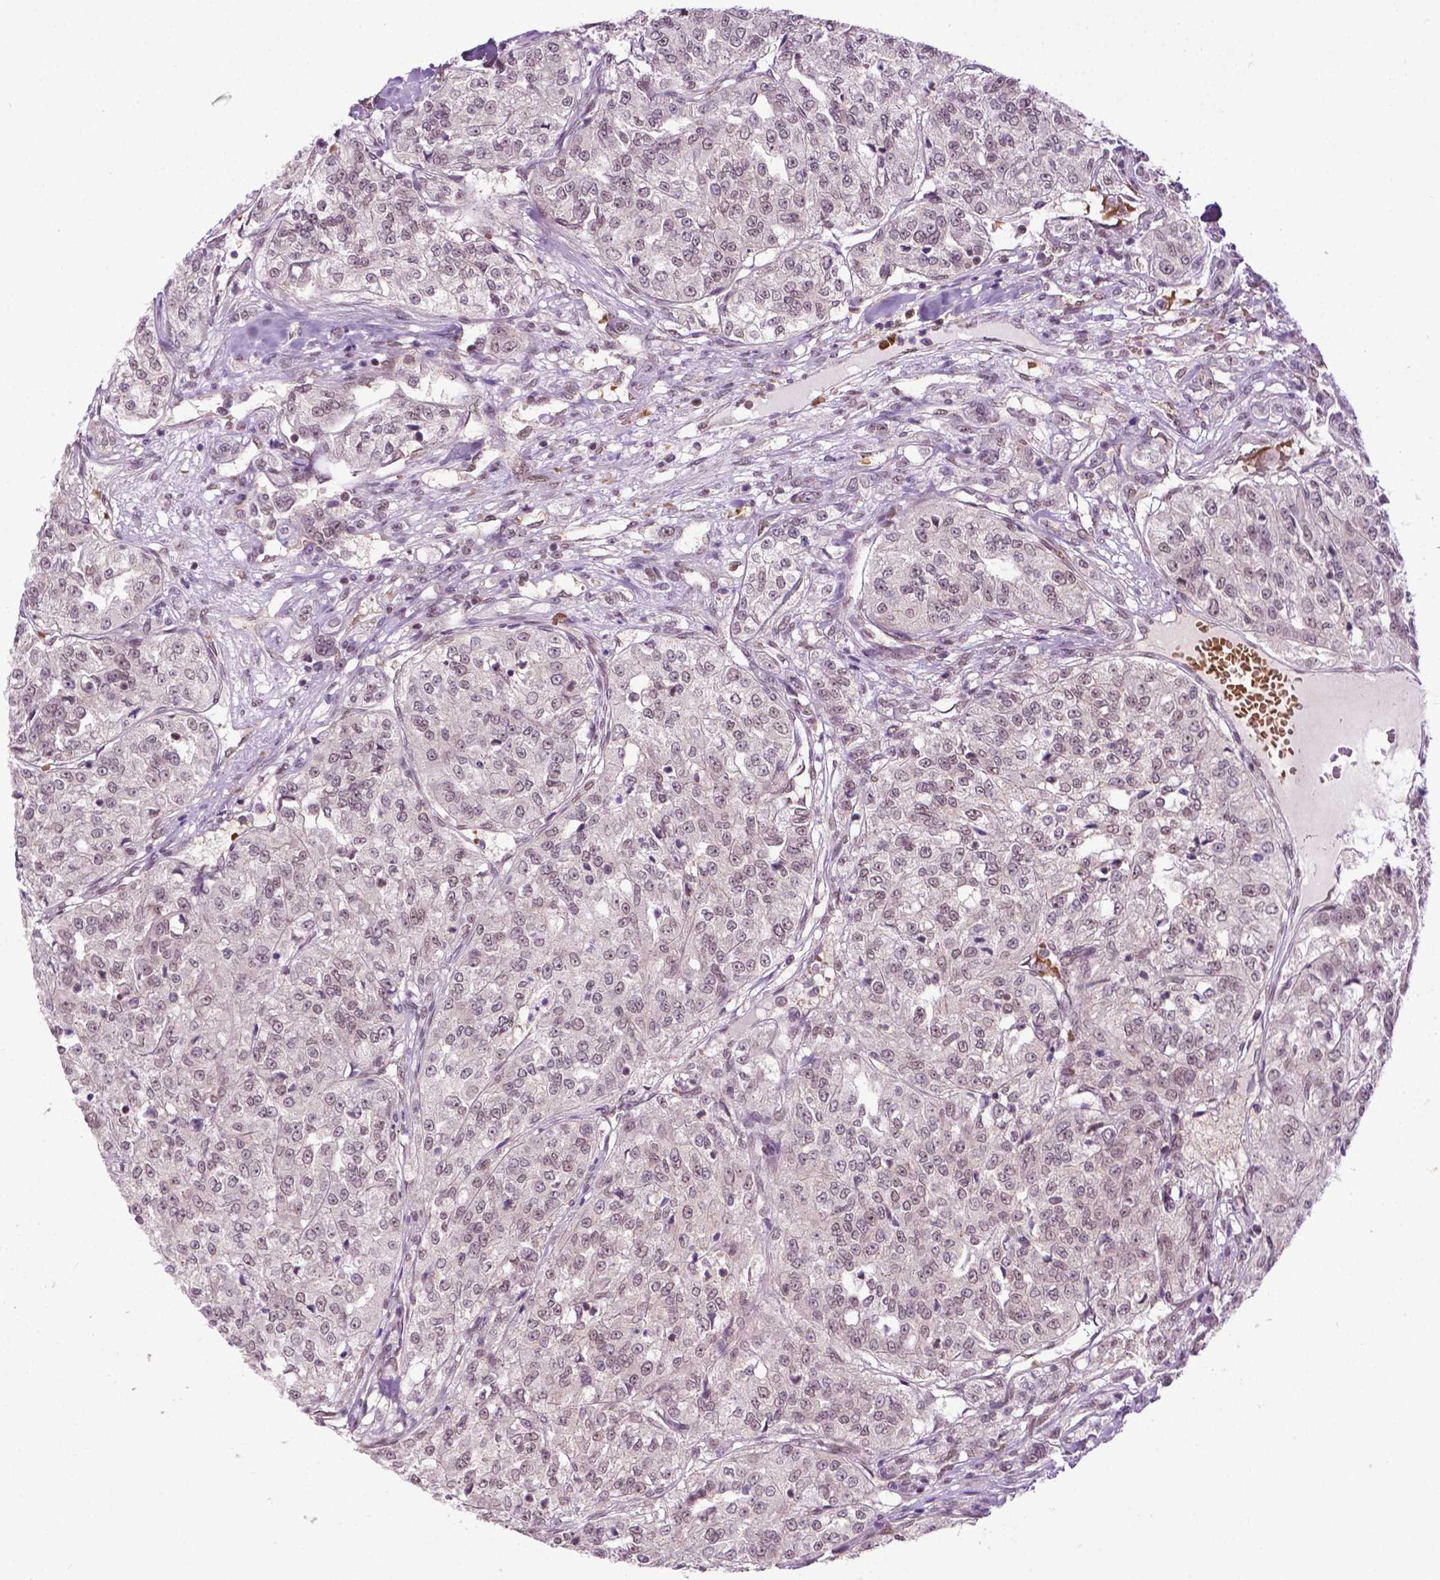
{"staining": {"intensity": "negative", "quantity": "none", "location": "none"}, "tissue": "renal cancer", "cell_type": "Tumor cells", "image_type": "cancer", "snomed": [{"axis": "morphology", "description": "Adenocarcinoma, NOS"}, {"axis": "topography", "description": "Kidney"}], "caption": "A histopathology image of adenocarcinoma (renal) stained for a protein exhibits no brown staining in tumor cells. Brightfield microscopy of immunohistochemistry (IHC) stained with DAB (brown) and hematoxylin (blue), captured at high magnification.", "gene": "UBQLN4", "patient": {"sex": "female", "age": 63}}